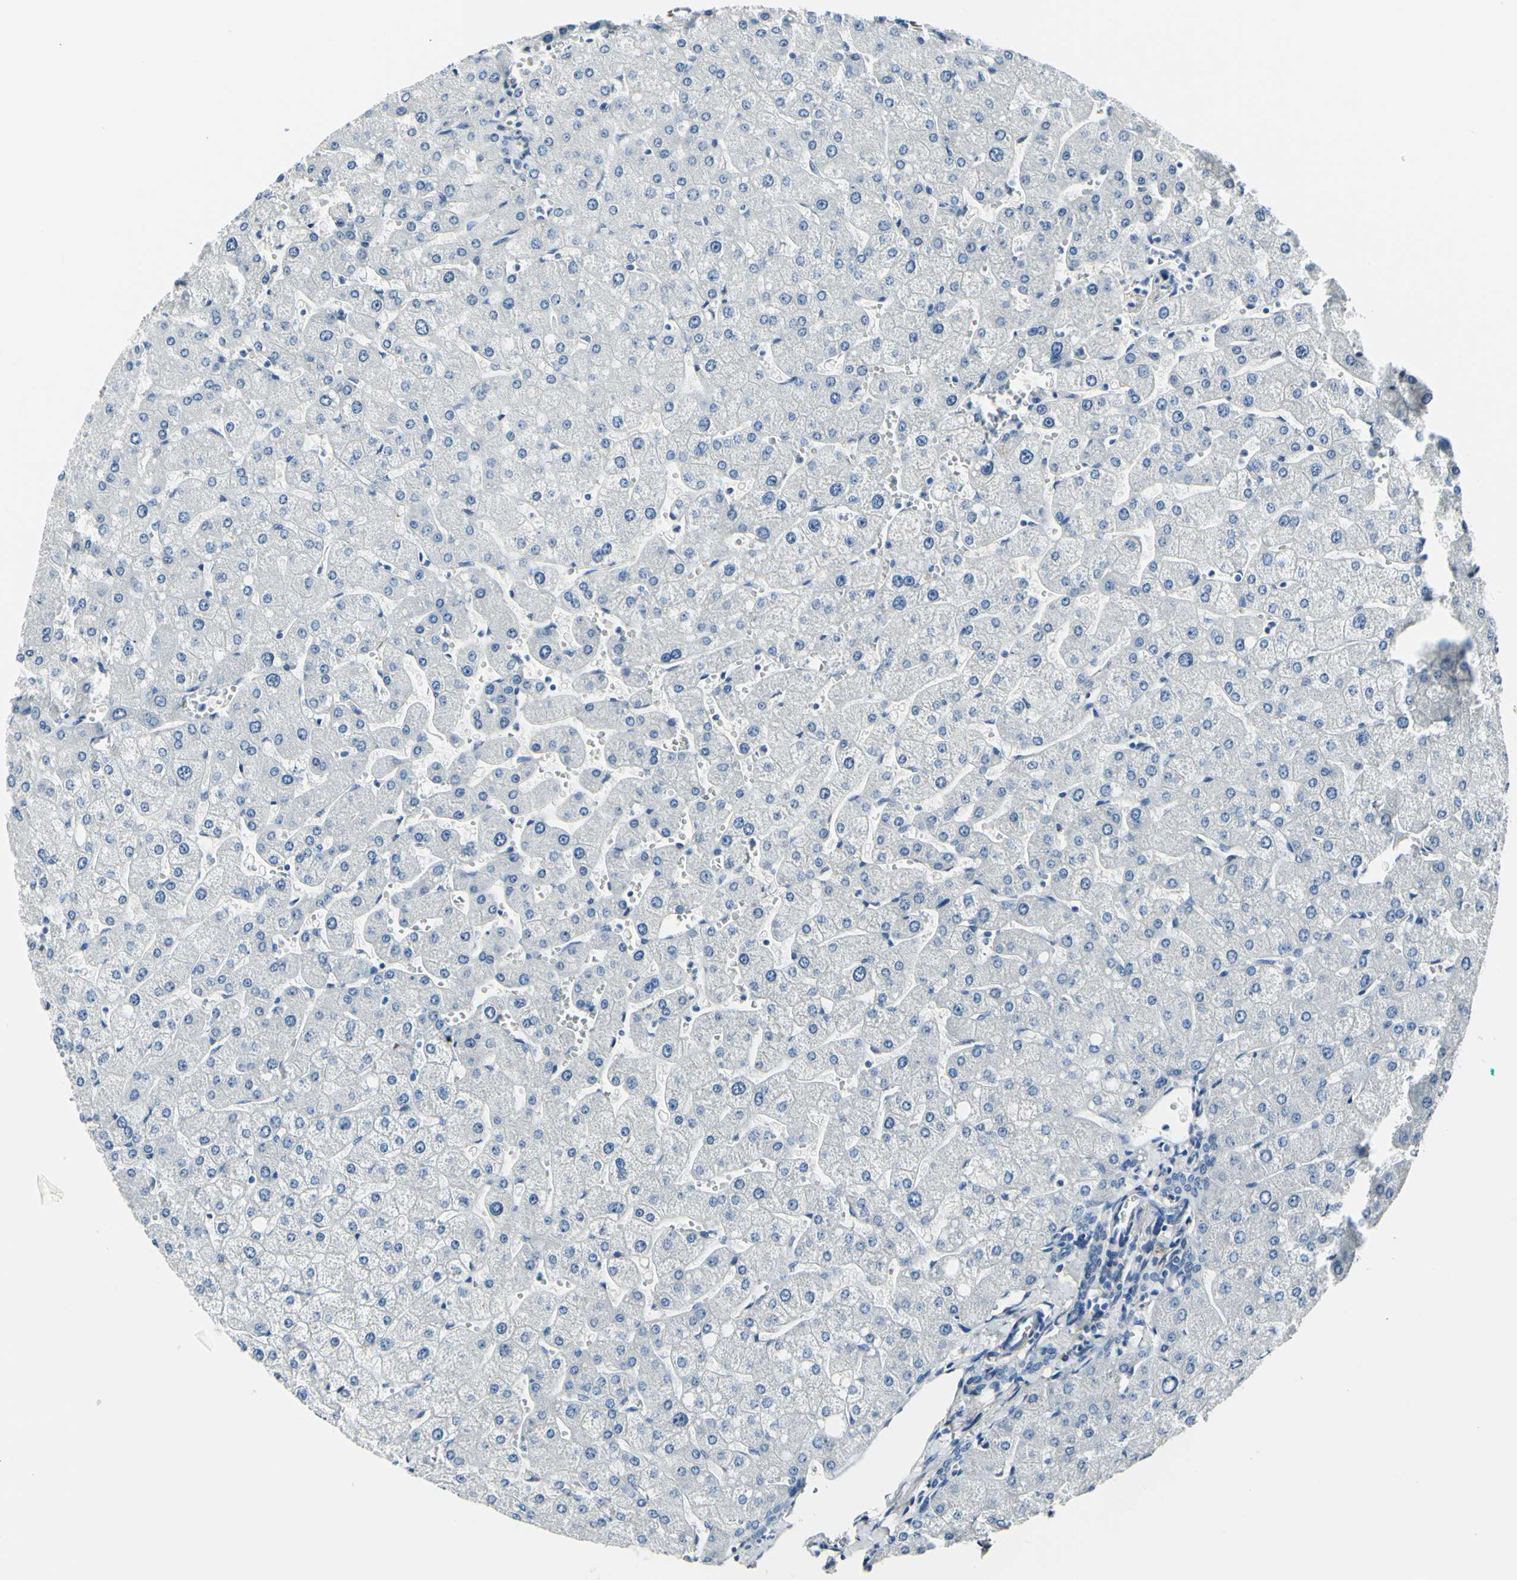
{"staining": {"intensity": "negative", "quantity": "none", "location": "none"}, "tissue": "liver", "cell_type": "Cholangiocytes", "image_type": "normal", "snomed": [{"axis": "morphology", "description": "Normal tissue, NOS"}, {"axis": "topography", "description": "Liver"}], "caption": "Liver stained for a protein using IHC reveals no positivity cholangiocytes.", "gene": "COL6A3", "patient": {"sex": "male", "age": 55}}